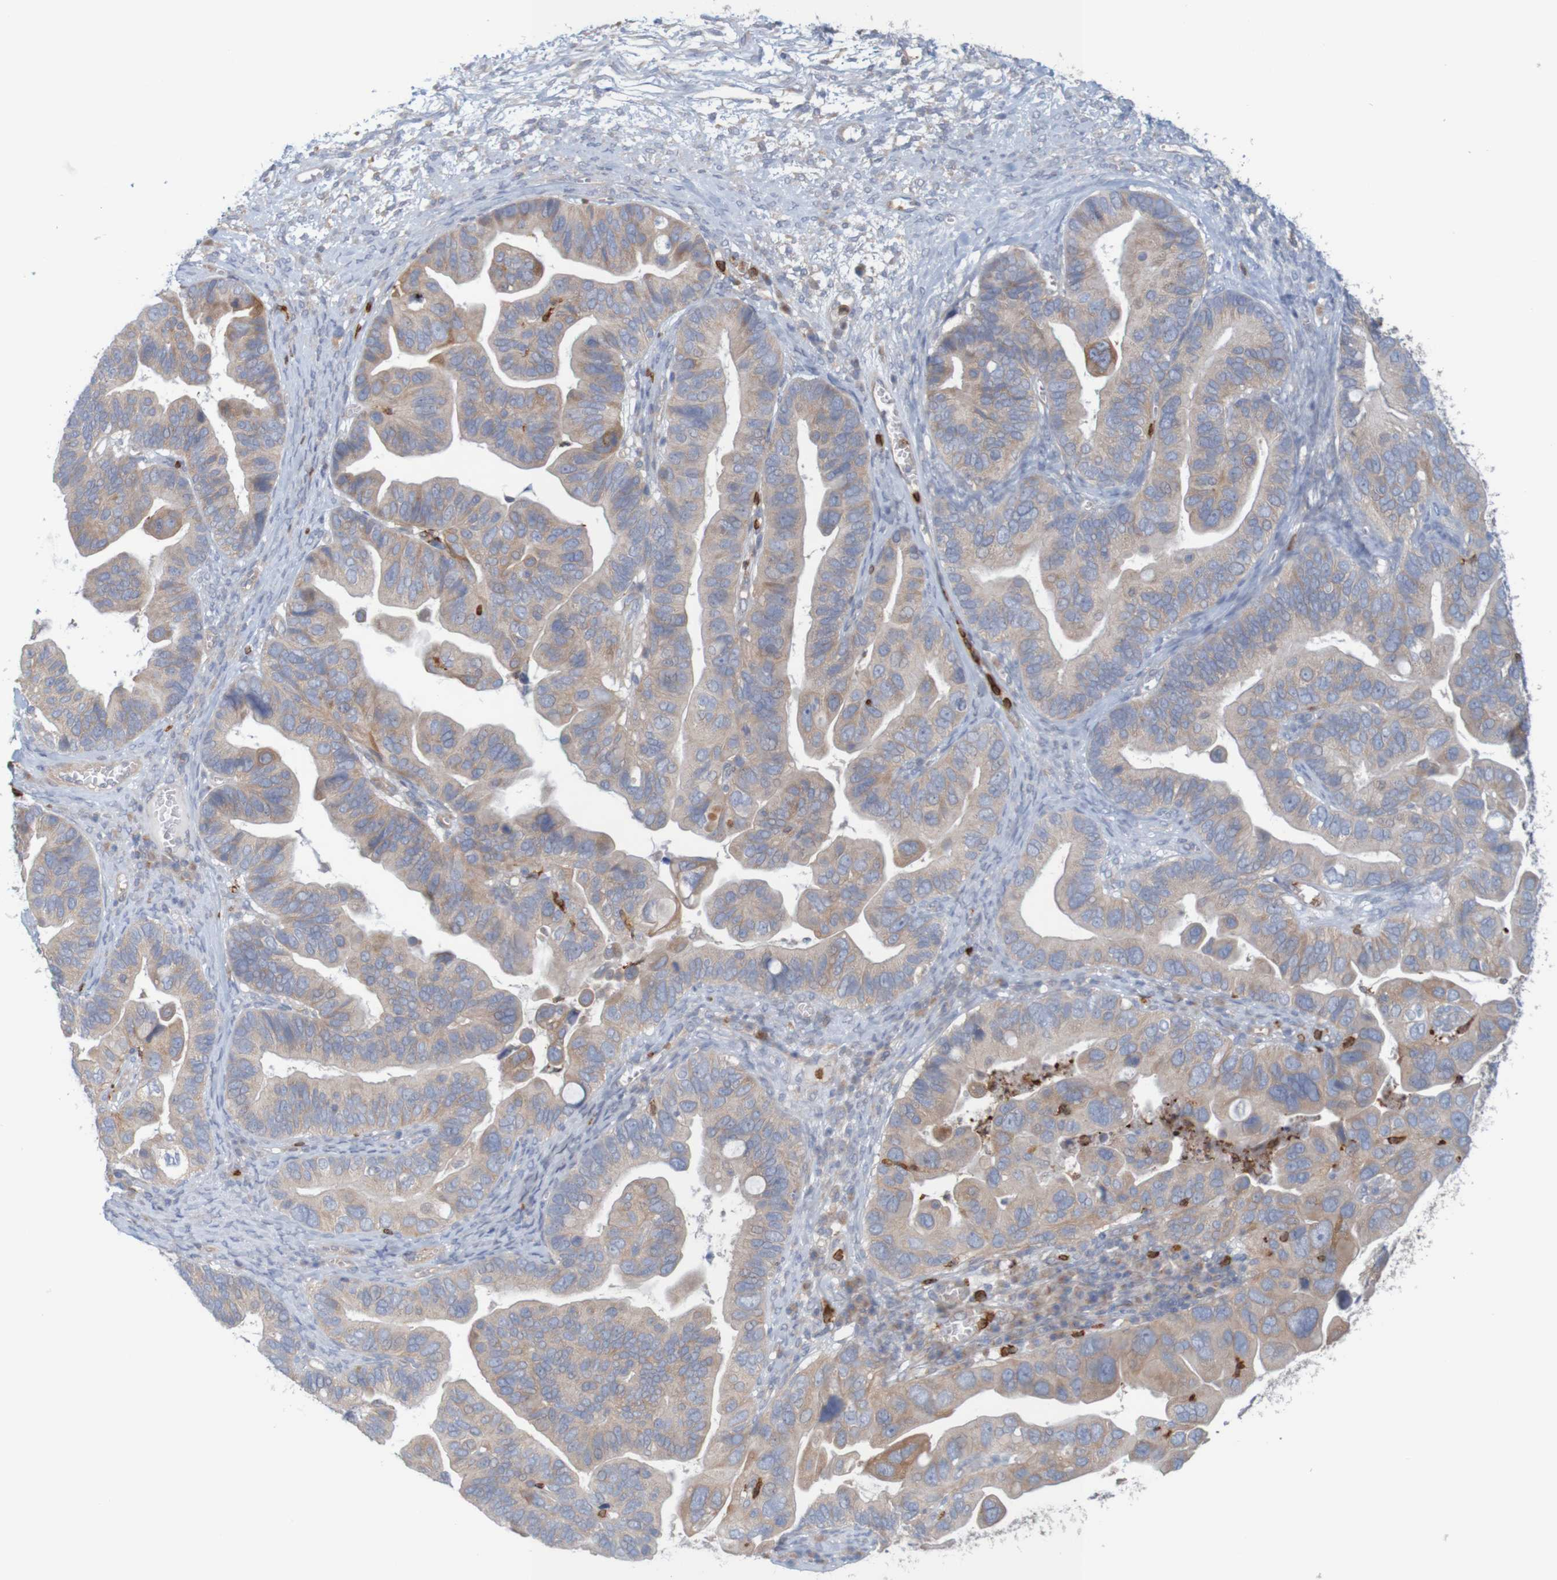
{"staining": {"intensity": "weak", "quantity": ">75%", "location": "cytoplasmic/membranous"}, "tissue": "ovarian cancer", "cell_type": "Tumor cells", "image_type": "cancer", "snomed": [{"axis": "morphology", "description": "Cystadenocarcinoma, serous, NOS"}, {"axis": "topography", "description": "Ovary"}], "caption": "Tumor cells exhibit weak cytoplasmic/membranous positivity in approximately >75% of cells in ovarian serous cystadenocarcinoma.", "gene": "KRT23", "patient": {"sex": "female", "age": 56}}